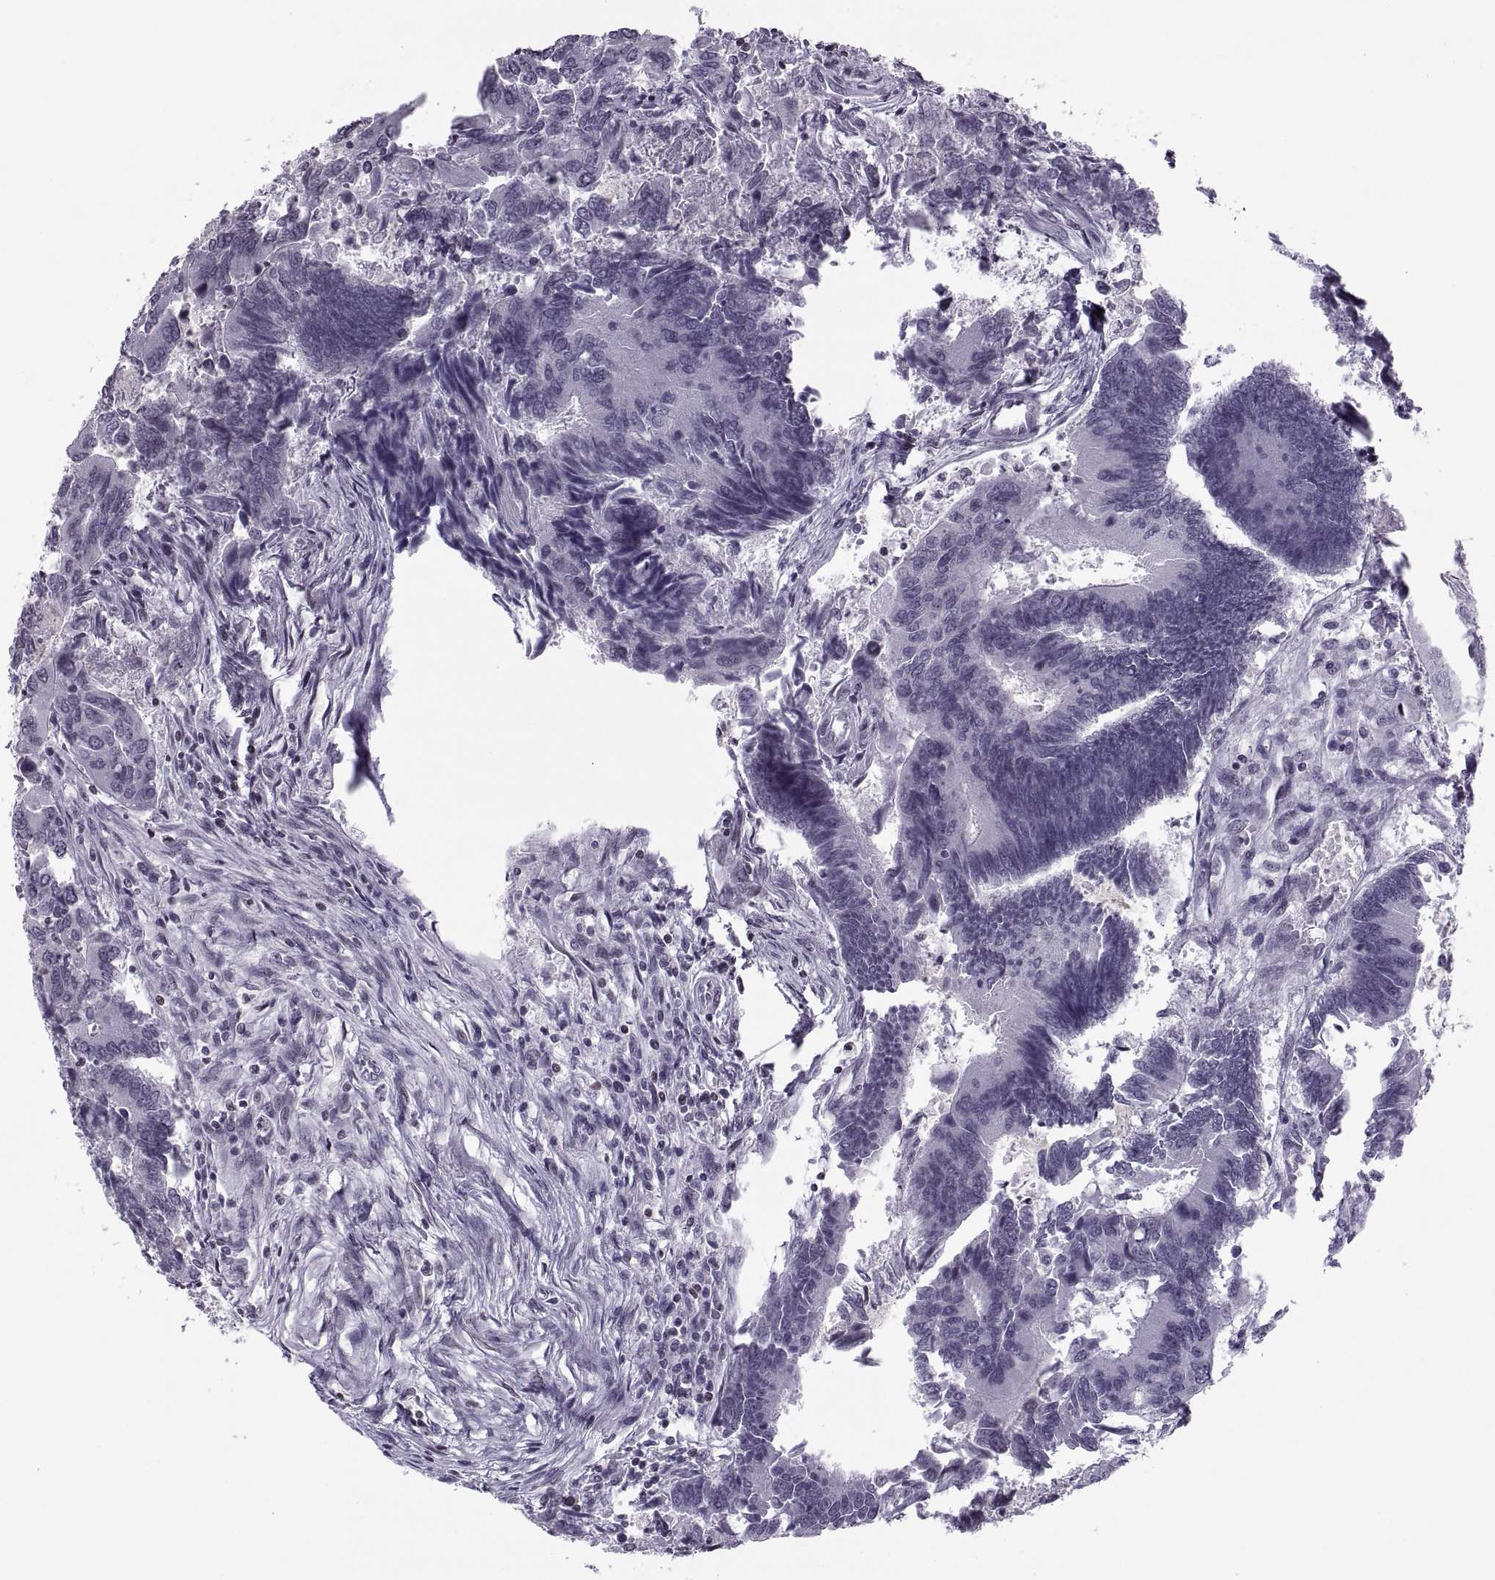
{"staining": {"intensity": "negative", "quantity": "none", "location": "none"}, "tissue": "colorectal cancer", "cell_type": "Tumor cells", "image_type": "cancer", "snomed": [{"axis": "morphology", "description": "Adenocarcinoma, NOS"}, {"axis": "topography", "description": "Colon"}], "caption": "Protein analysis of colorectal adenocarcinoma demonstrates no significant staining in tumor cells.", "gene": "H1-8", "patient": {"sex": "female", "age": 67}}